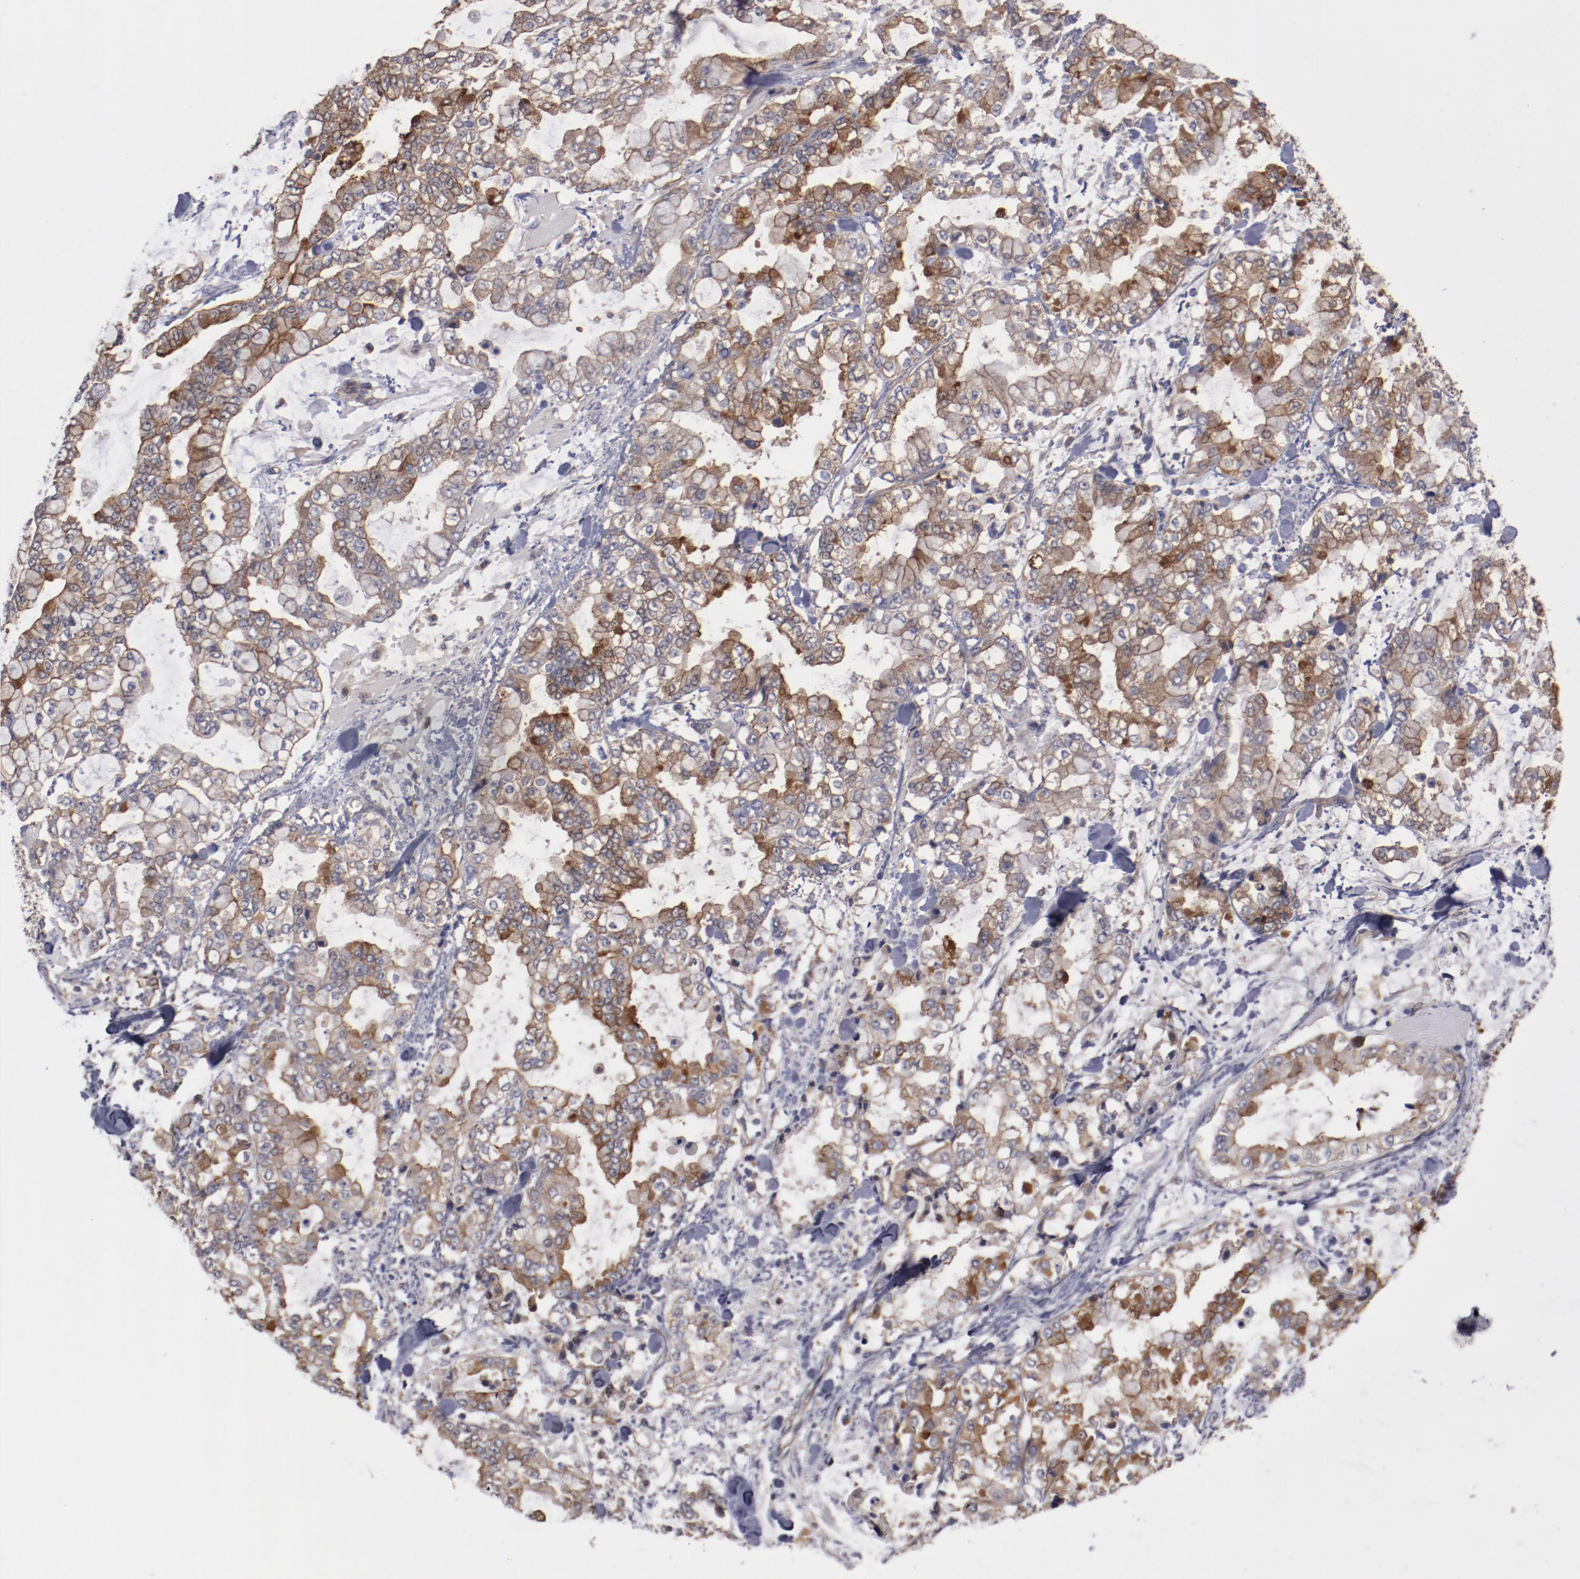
{"staining": {"intensity": "moderate", "quantity": ">75%", "location": "cytoplasmic/membranous"}, "tissue": "stomach cancer", "cell_type": "Tumor cells", "image_type": "cancer", "snomed": [{"axis": "morphology", "description": "Normal tissue, NOS"}, {"axis": "morphology", "description": "Adenocarcinoma, NOS"}, {"axis": "topography", "description": "Stomach, upper"}, {"axis": "topography", "description": "Stomach"}], "caption": "A brown stain shows moderate cytoplasmic/membranous expression of a protein in stomach cancer (adenocarcinoma) tumor cells.", "gene": "DNAAF2", "patient": {"sex": "male", "age": 76}}